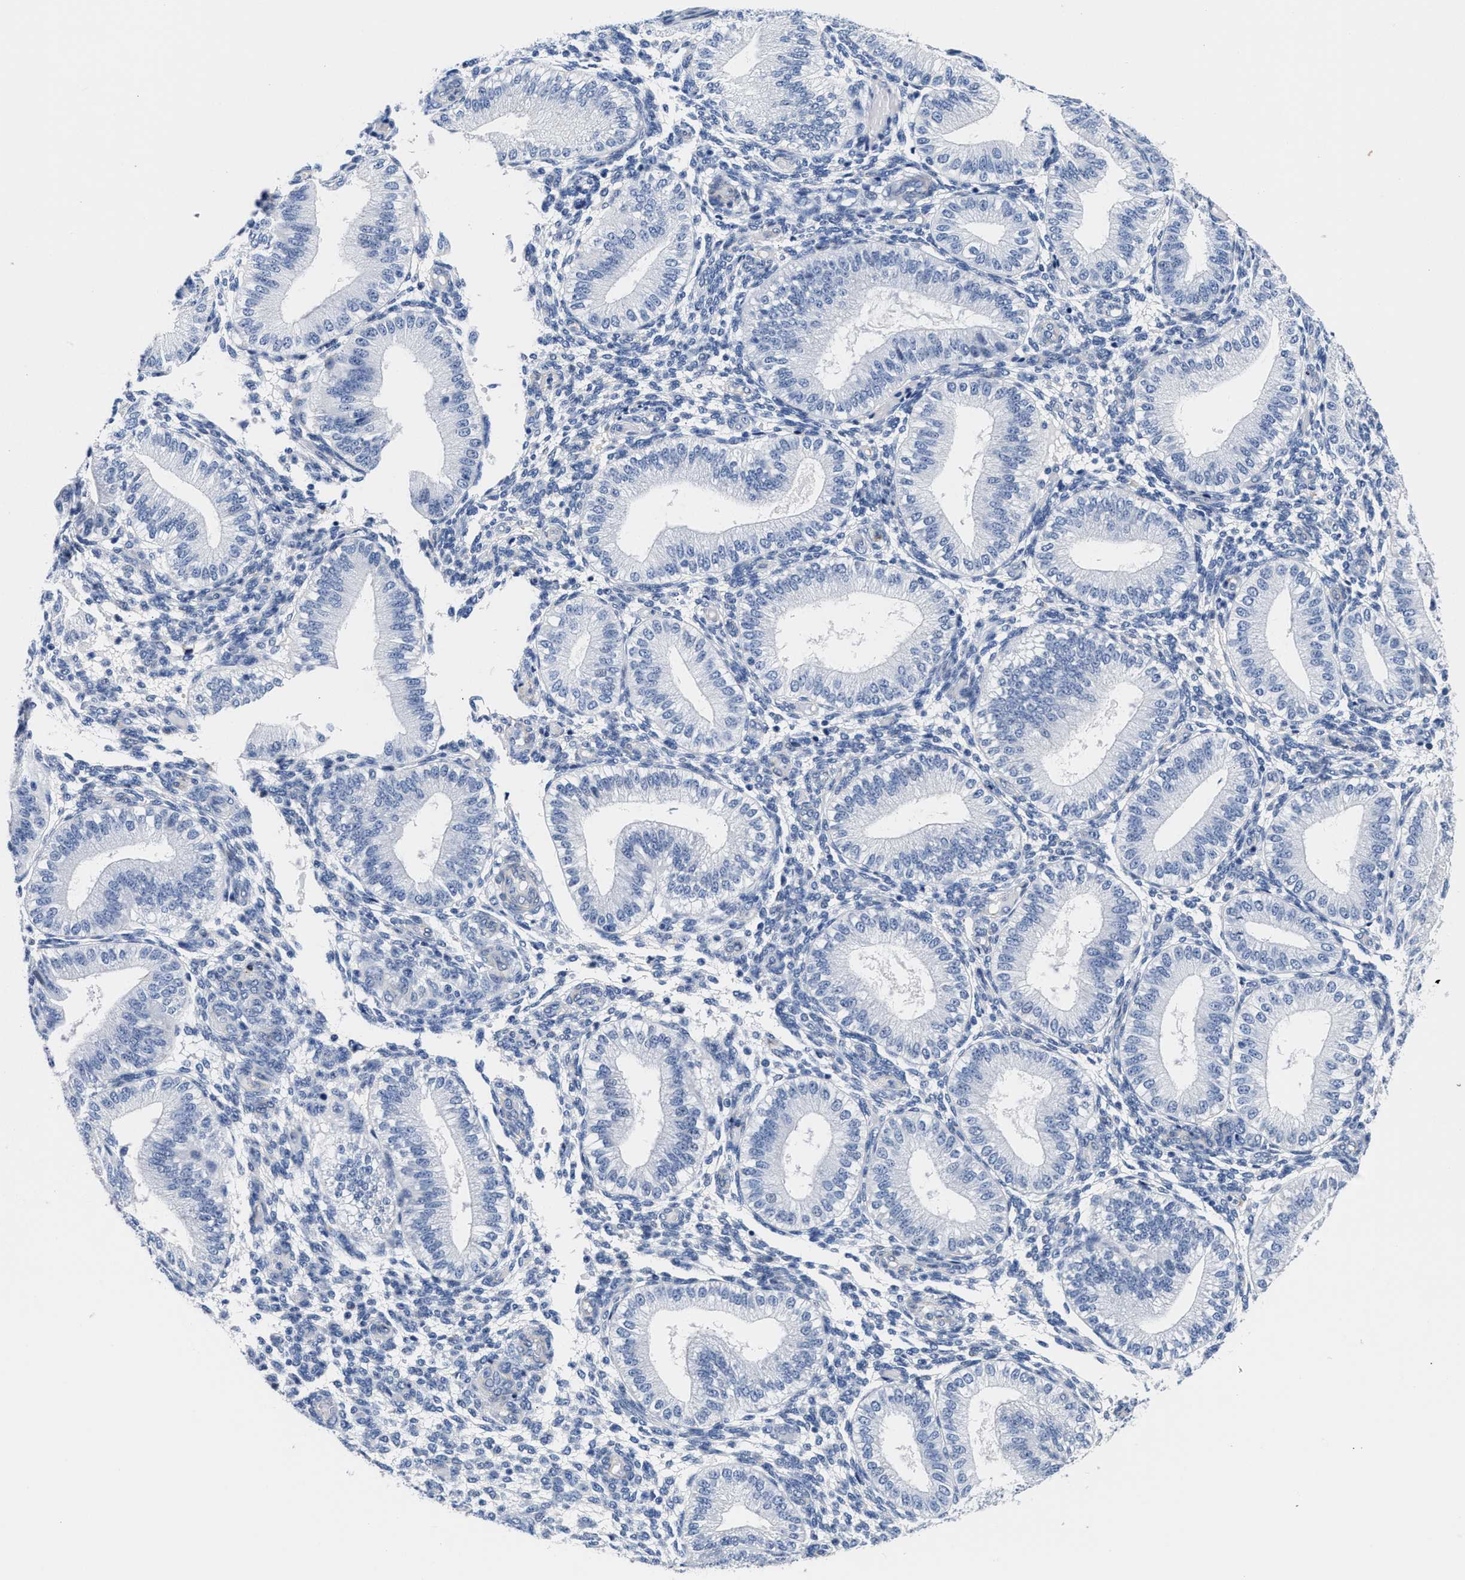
{"staining": {"intensity": "negative", "quantity": "none", "location": "none"}, "tissue": "endometrium", "cell_type": "Cells in endometrial stroma", "image_type": "normal", "snomed": [{"axis": "morphology", "description": "Normal tissue, NOS"}, {"axis": "topography", "description": "Endometrium"}], "caption": "Endometrium was stained to show a protein in brown. There is no significant staining in cells in endometrial stroma. The staining was performed using DAB to visualize the protein expression in brown, while the nuclei were stained in blue with hematoxylin (Magnification: 20x).", "gene": "TRIM29", "patient": {"sex": "female", "age": 39}}